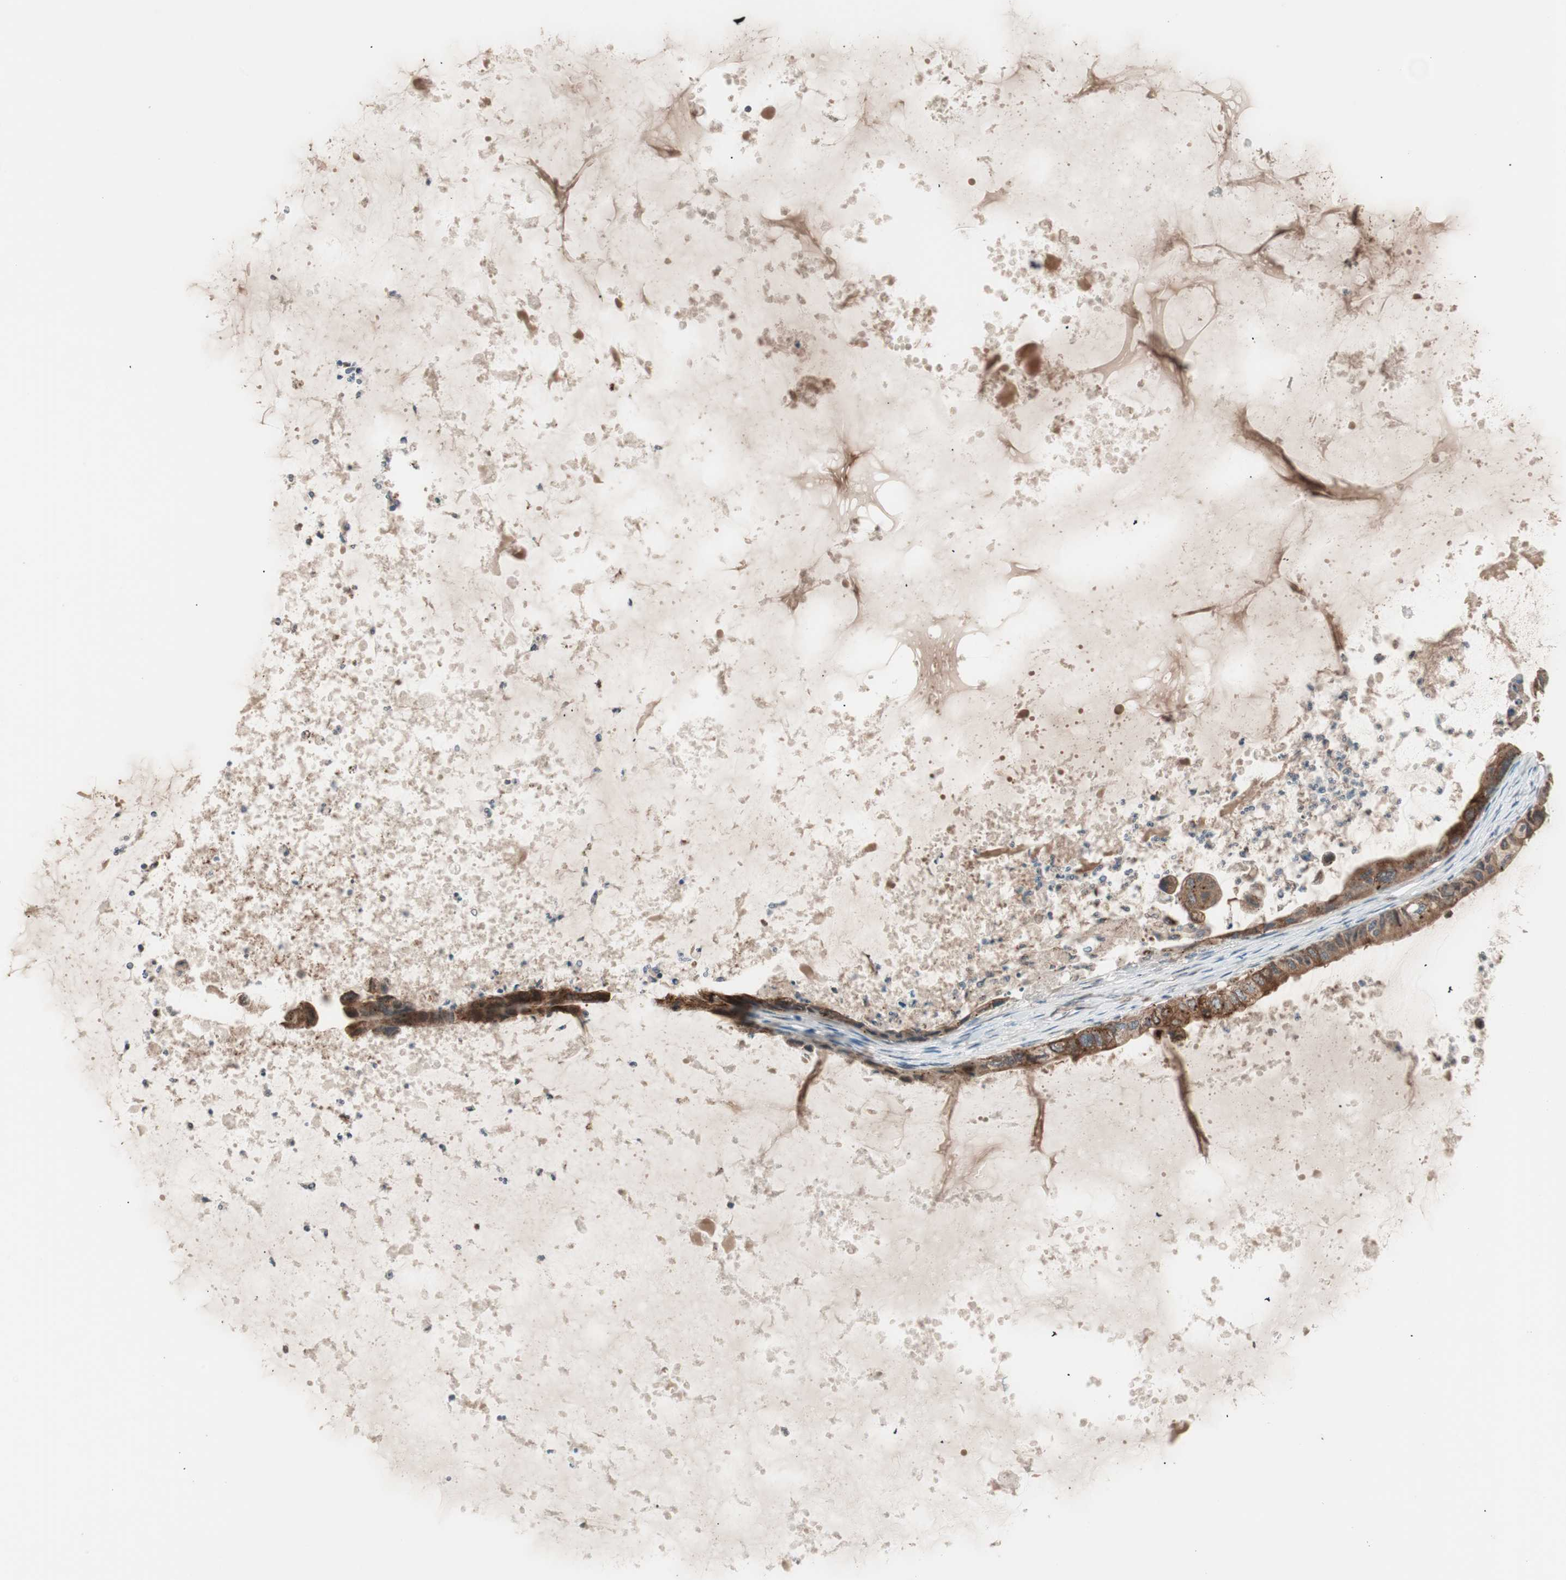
{"staining": {"intensity": "moderate", "quantity": ">75%", "location": "cytoplasmic/membranous"}, "tissue": "ovarian cancer", "cell_type": "Tumor cells", "image_type": "cancer", "snomed": [{"axis": "morphology", "description": "Cystadenocarcinoma, mucinous, NOS"}, {"axis": "topography", "description": "Ovary"}], "caption": "Immunohistochemistry image of ovarian cancer stained for a protein (brown), which displays medium levels of moderate cytoplasmic/membranous expression in about >75% of tumor cells.", "gene": "FBXO5", "patient": {"sex": "female", "age": 80}}